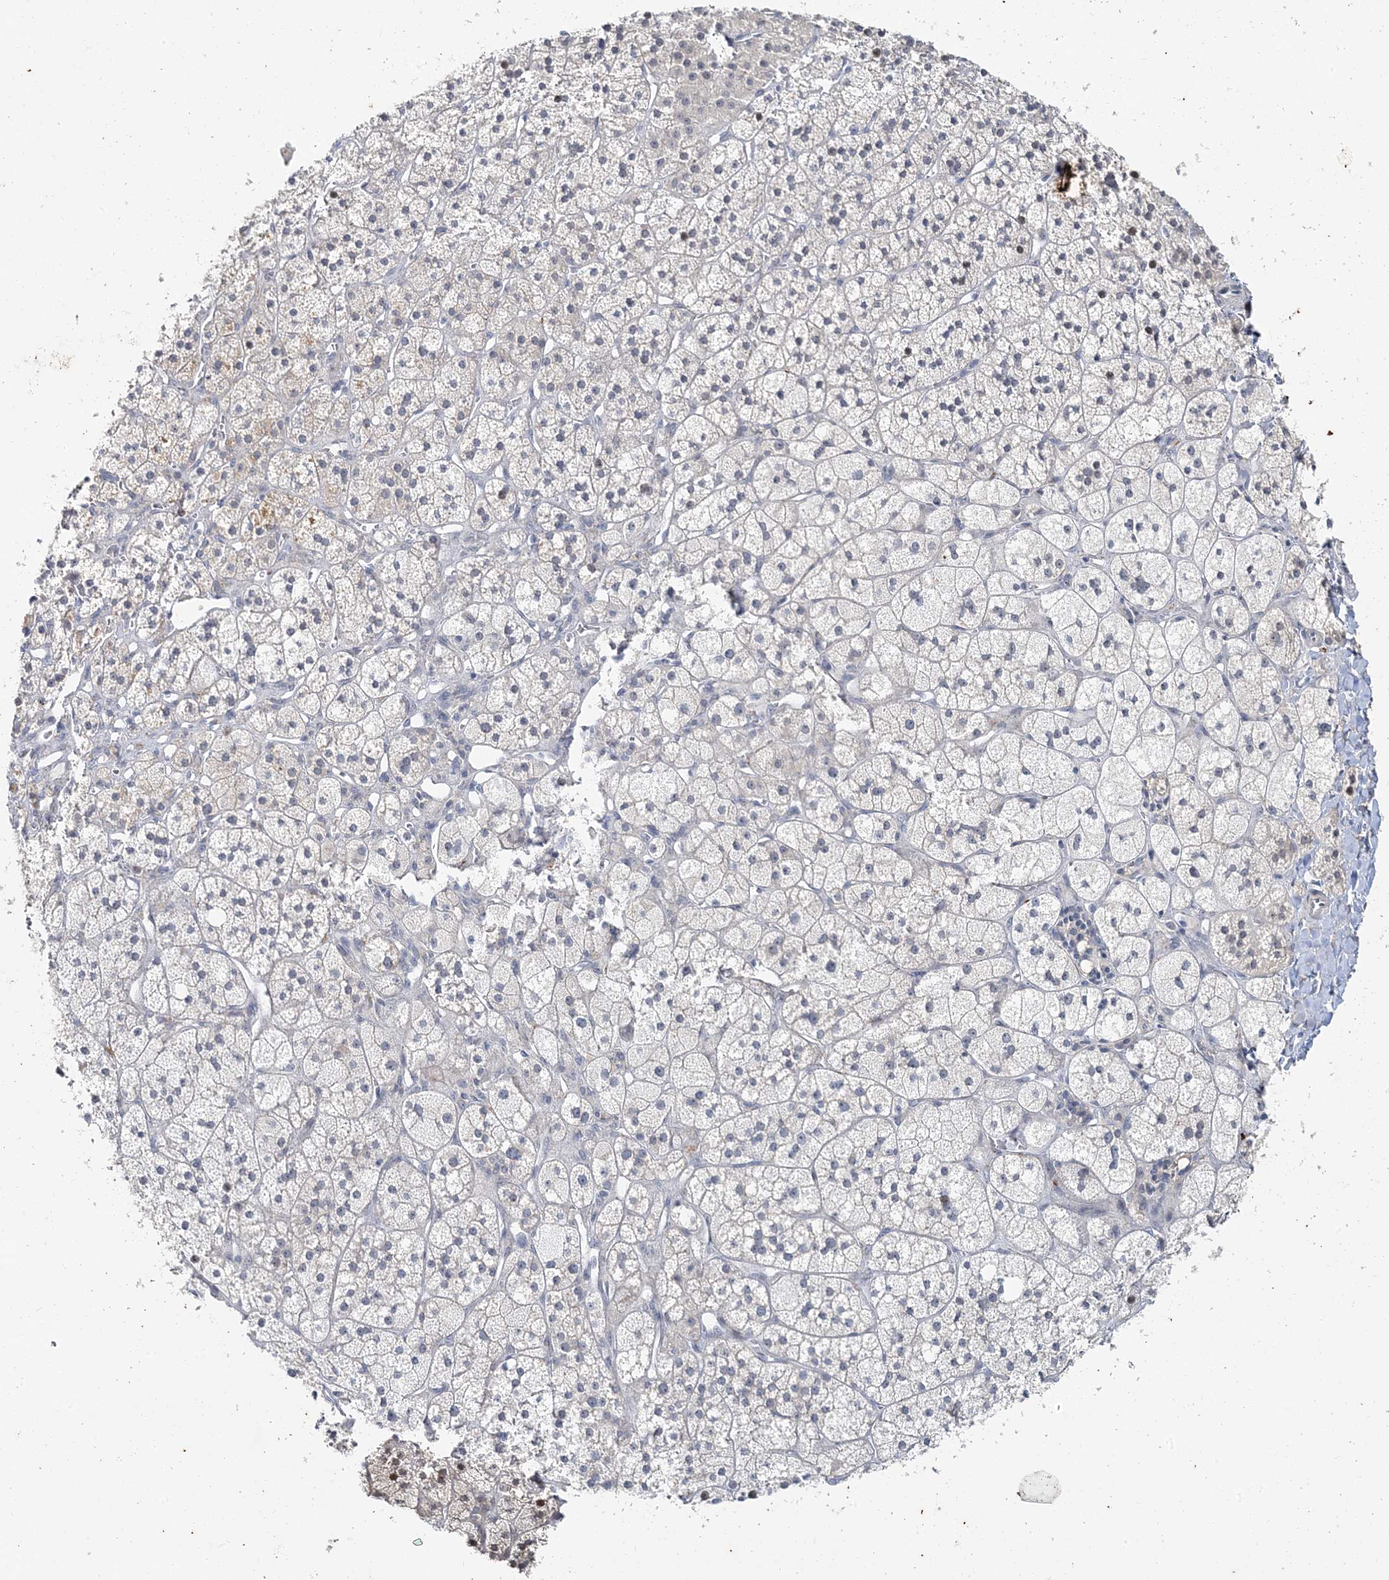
{"staining": {"intensity": "moderate", "quantity": "<25%", "location": "cytoplasmic/membranous,nuclear"}, "tissue": "adrenal gland", "cell_type": "Glandular cells", "image_type": "normal", "snomed": [{"axis": "morphology", "description": "Normal tissue, NOS"}, {"axis": "topography", "description": "Adrenal gland"}], "caption": "IHC of normal human adrenal gland reveals low levels of moderate cytoplasmic/membranous,nuclear staining in approximately <25% of glandular cells. The staining is performed using DAB brown chromogen to label protein expression. The nuclei are counter-stained blue using hematoxylin.", "gene": "LEXM", "patient": {"sex": "male", "age": 61}}